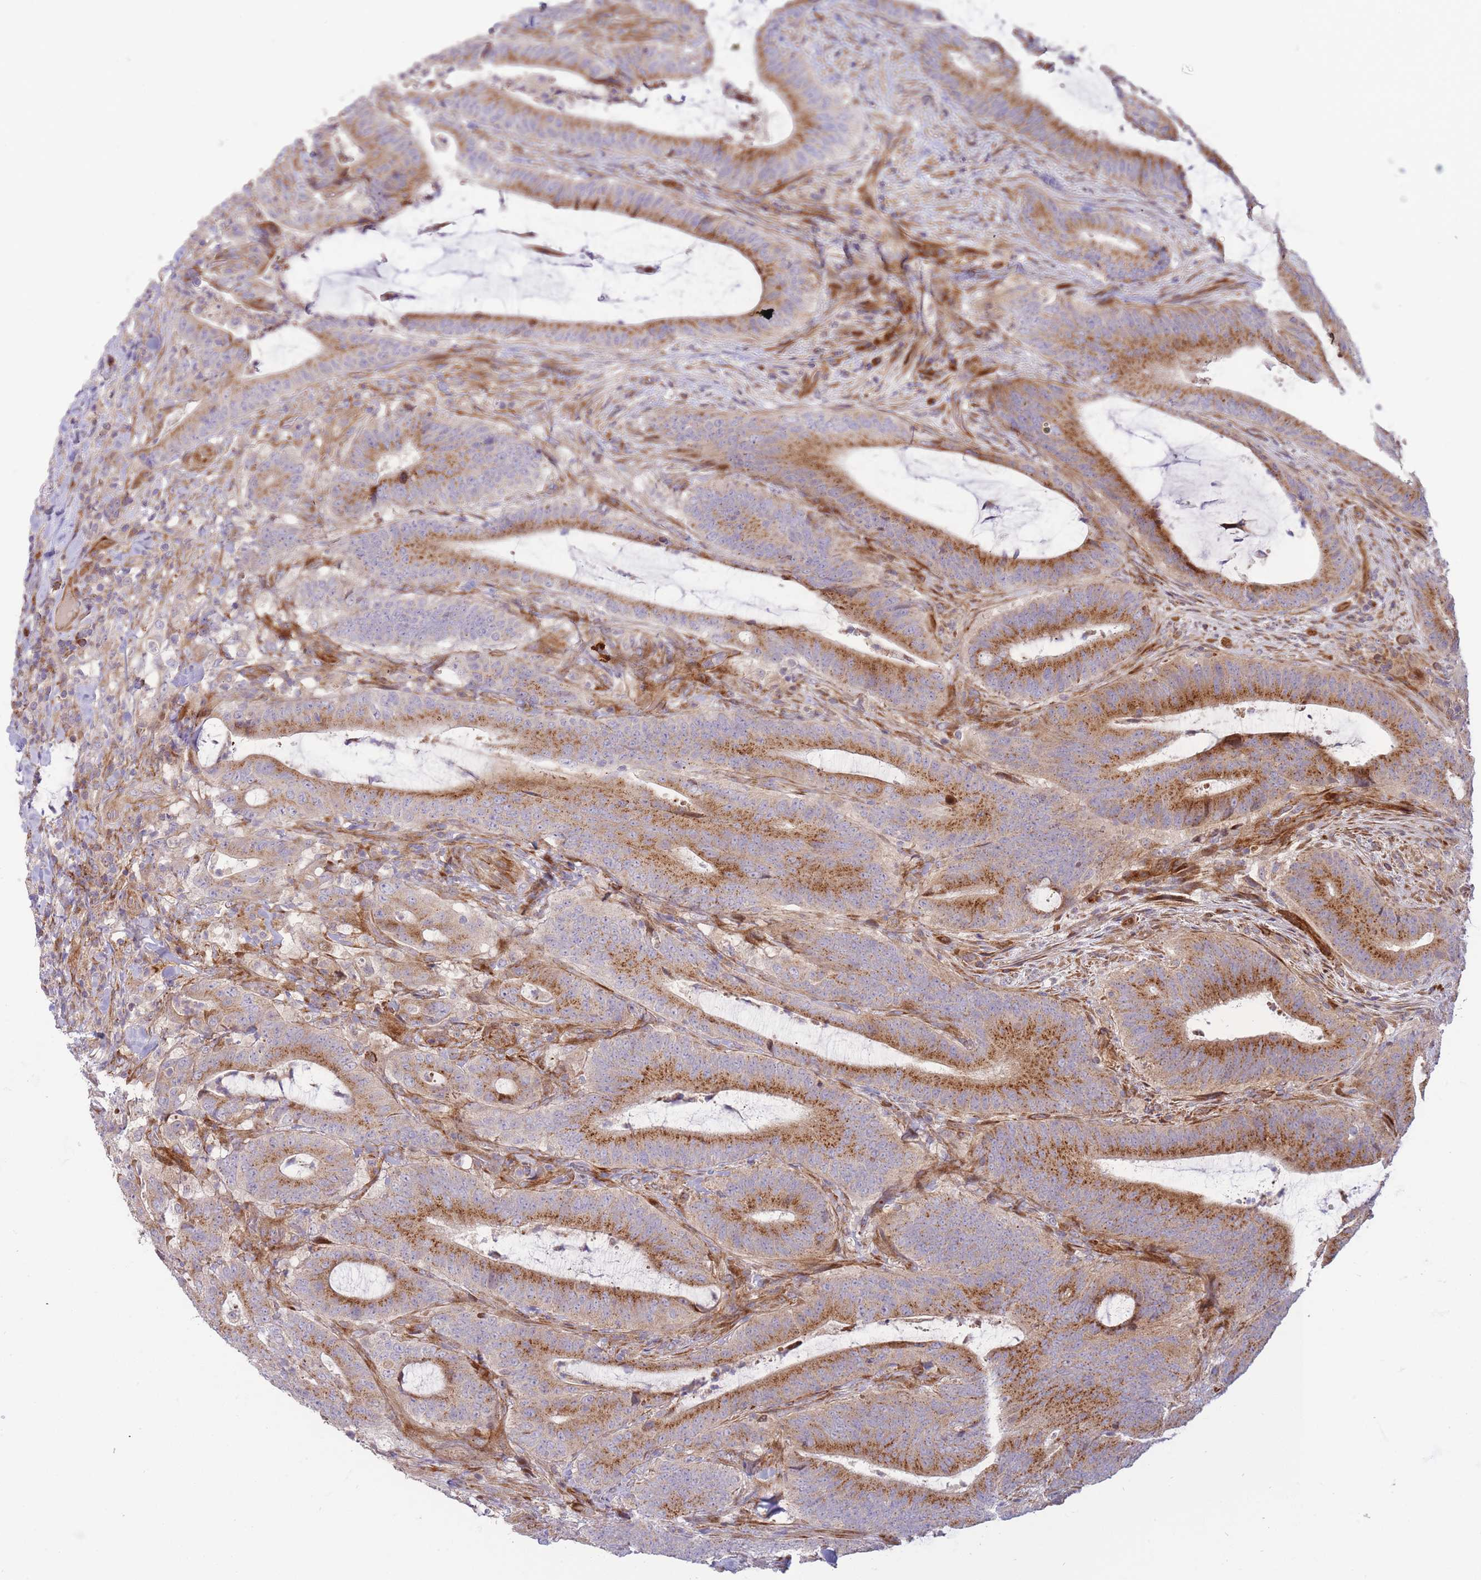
{"staining": {"intensity": "strong", "quantity": ">75%", "location": "cytoplasmic/membranous"}, "tissue": "colorectal cancer", "cell_type": "Tumor cells", "image_type": "cancer", "snomed": [{"axis": "morphology", "description": "Adenocarcinoma, NOS"}, {"axis": "topography", "description": "Colon"}], "caption": "This photomicrograph displays immunohistochemistry staining of colorectal cancer (adenocarcinoma), with high strong cytoplasmic/membranous staining in approximately >75% of tumor cells.", "gene": "ATP5MC2", "patient": {"sex": "female", "age": 43}}